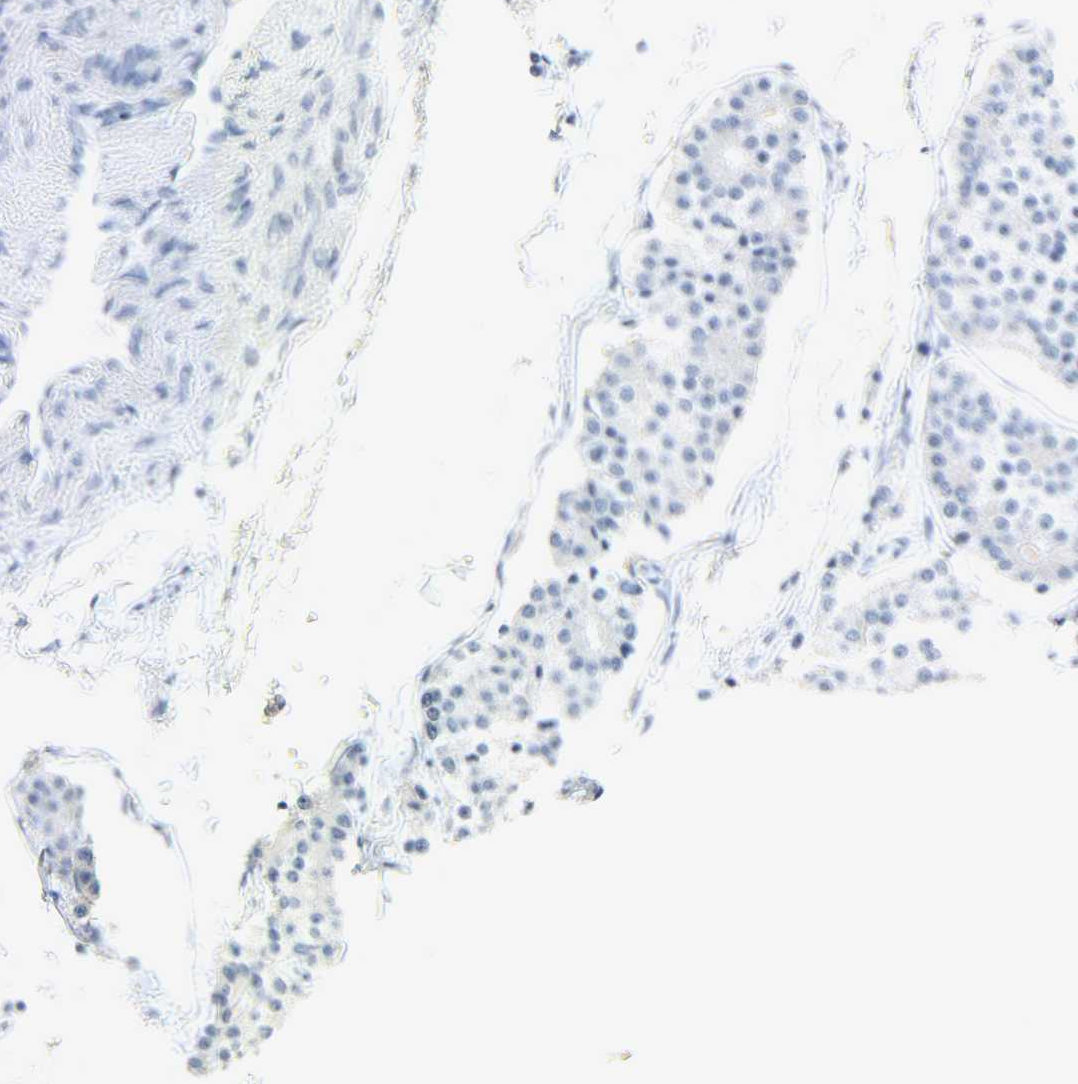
{"staining": {"intensity": "negative", "quantity": "none", "location": "none"}, "tissue": "carcinoid", "cell_type": "Tumor cells", "image_type": "cancer", "snomed": [{"axis": "morphology", "description": "Carcinoid, malignant, NOS"}, {"axis": "topography", "description": "Colon"}], "caption": "Tumor cells show no significant staining in malignant carcinoid.", "gene": "EIF4EBP1", "patient": {"sex": "female", "age": 61}}